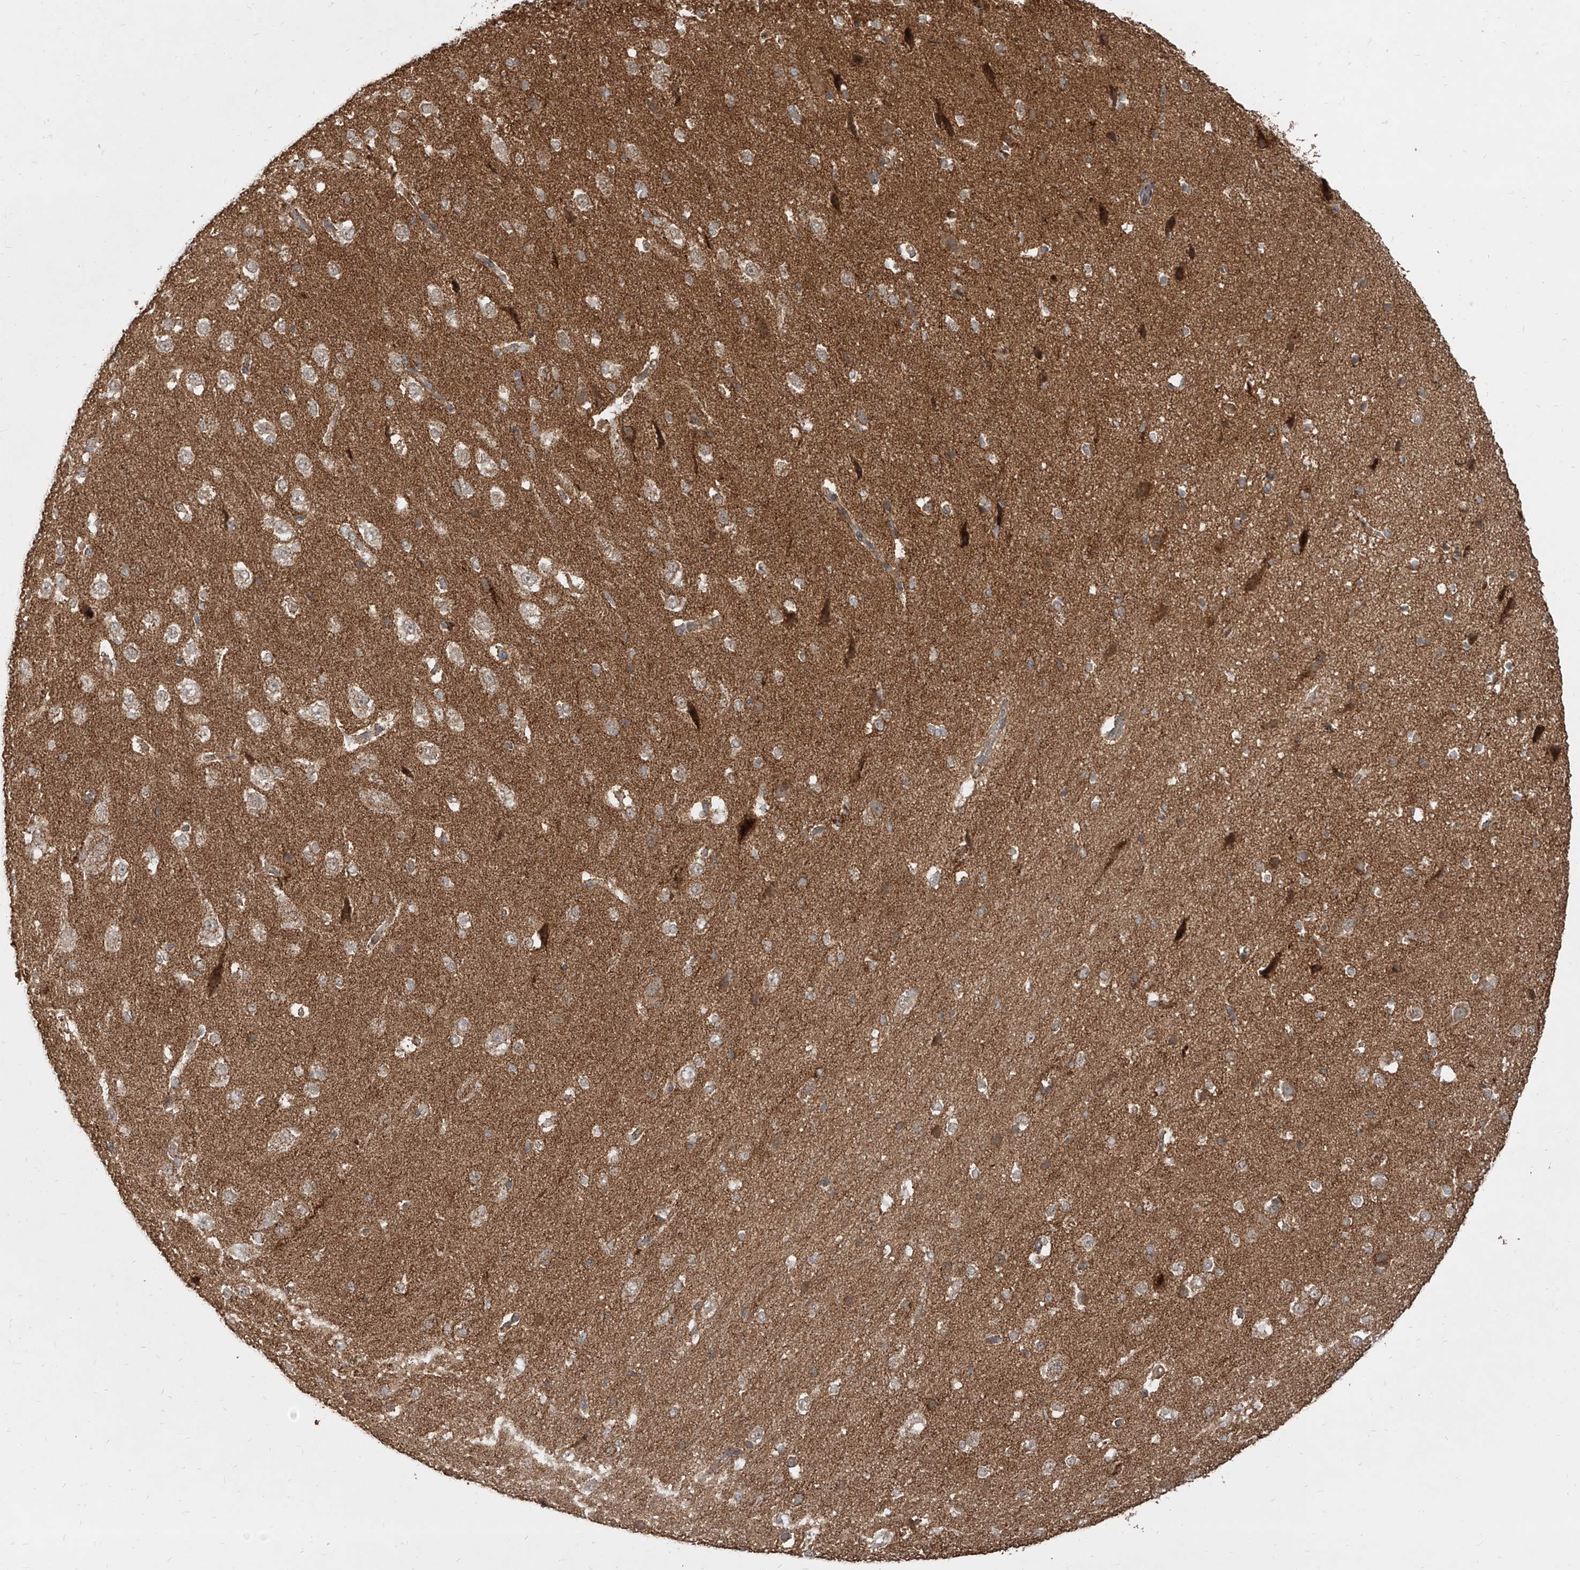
{"staining": {"intensity": "moderate", "quantity": ">75%", "location": "cytoplasmic/membranous"}, "tissue": "cerebral cortex", "cell_type": "Endothelial cells", "image_type": "normal", "snomed": [{"axis": "morphology", "description": "Normal tissue, NOS"}, {"axis": "morphology", "description": "Developmental malformation"}, {"axis": "topography", "description": "Cerebral cortex"}], "caption": "Cerebral cortex stained with a protein marker reveals moderate staining in endothelial cells.", "gene": "AIM2", "patient": {"sex": "female", "age": 30}}